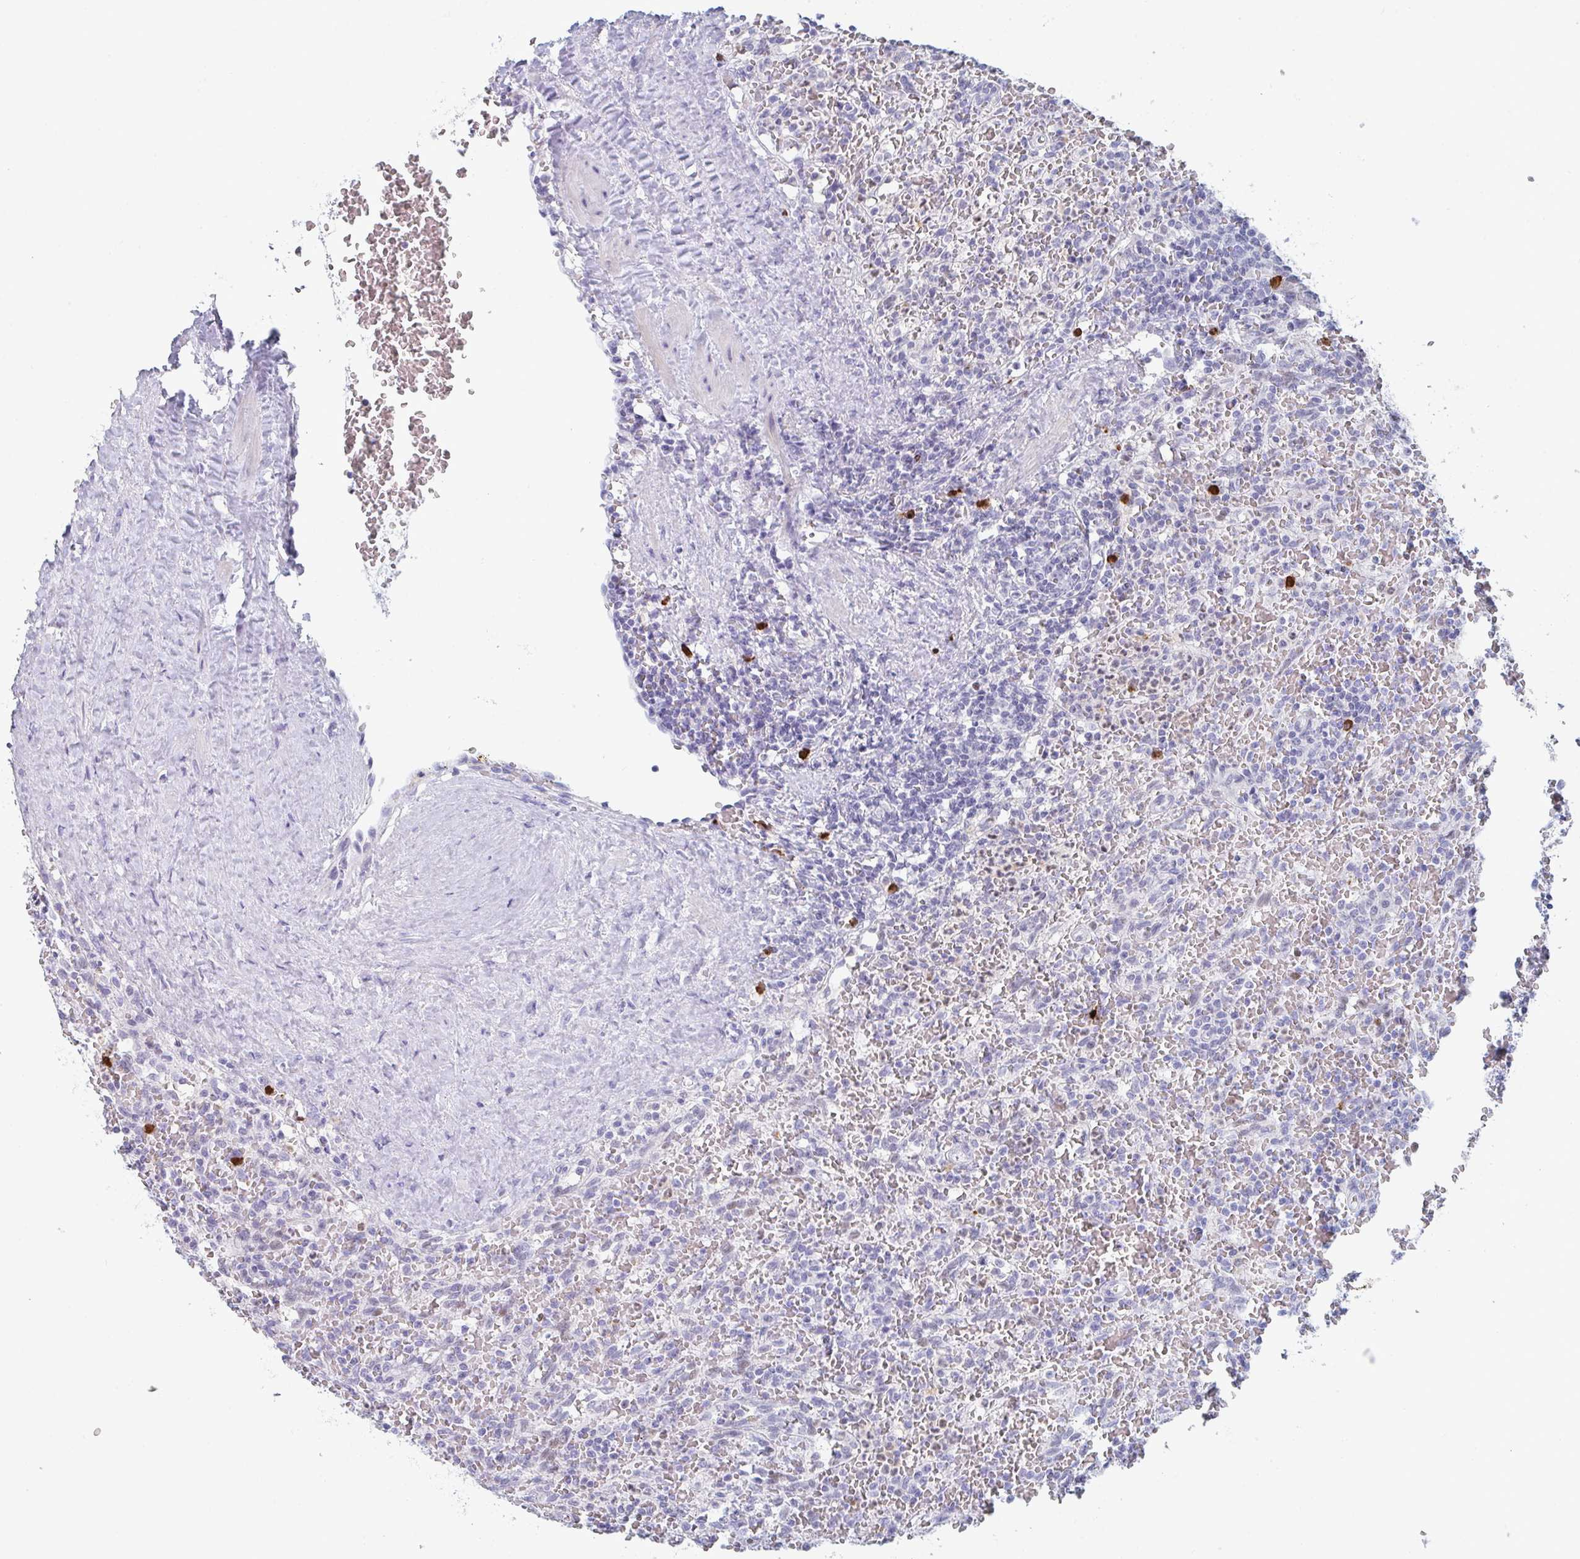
{"staining": {"intensity": "negative", "quantity": "none", "location": "none"}, "tissue": "lymphoma", "cell_type": "Tumor cells", "image_type": "cancer", "snomed": [{"axis": "morphology", "description": "Malignant lymphoma, non-Hodgkin's type, Low grade"}, {"axis": "topography", "description": "Spleen"}], "caption": "The immunohistochemistry photomicrograph has no significant positivity in tumor cells of lymphoma tissue.", "gene": "RUBCN", "patient": {"sex": "female", "age": 64}}